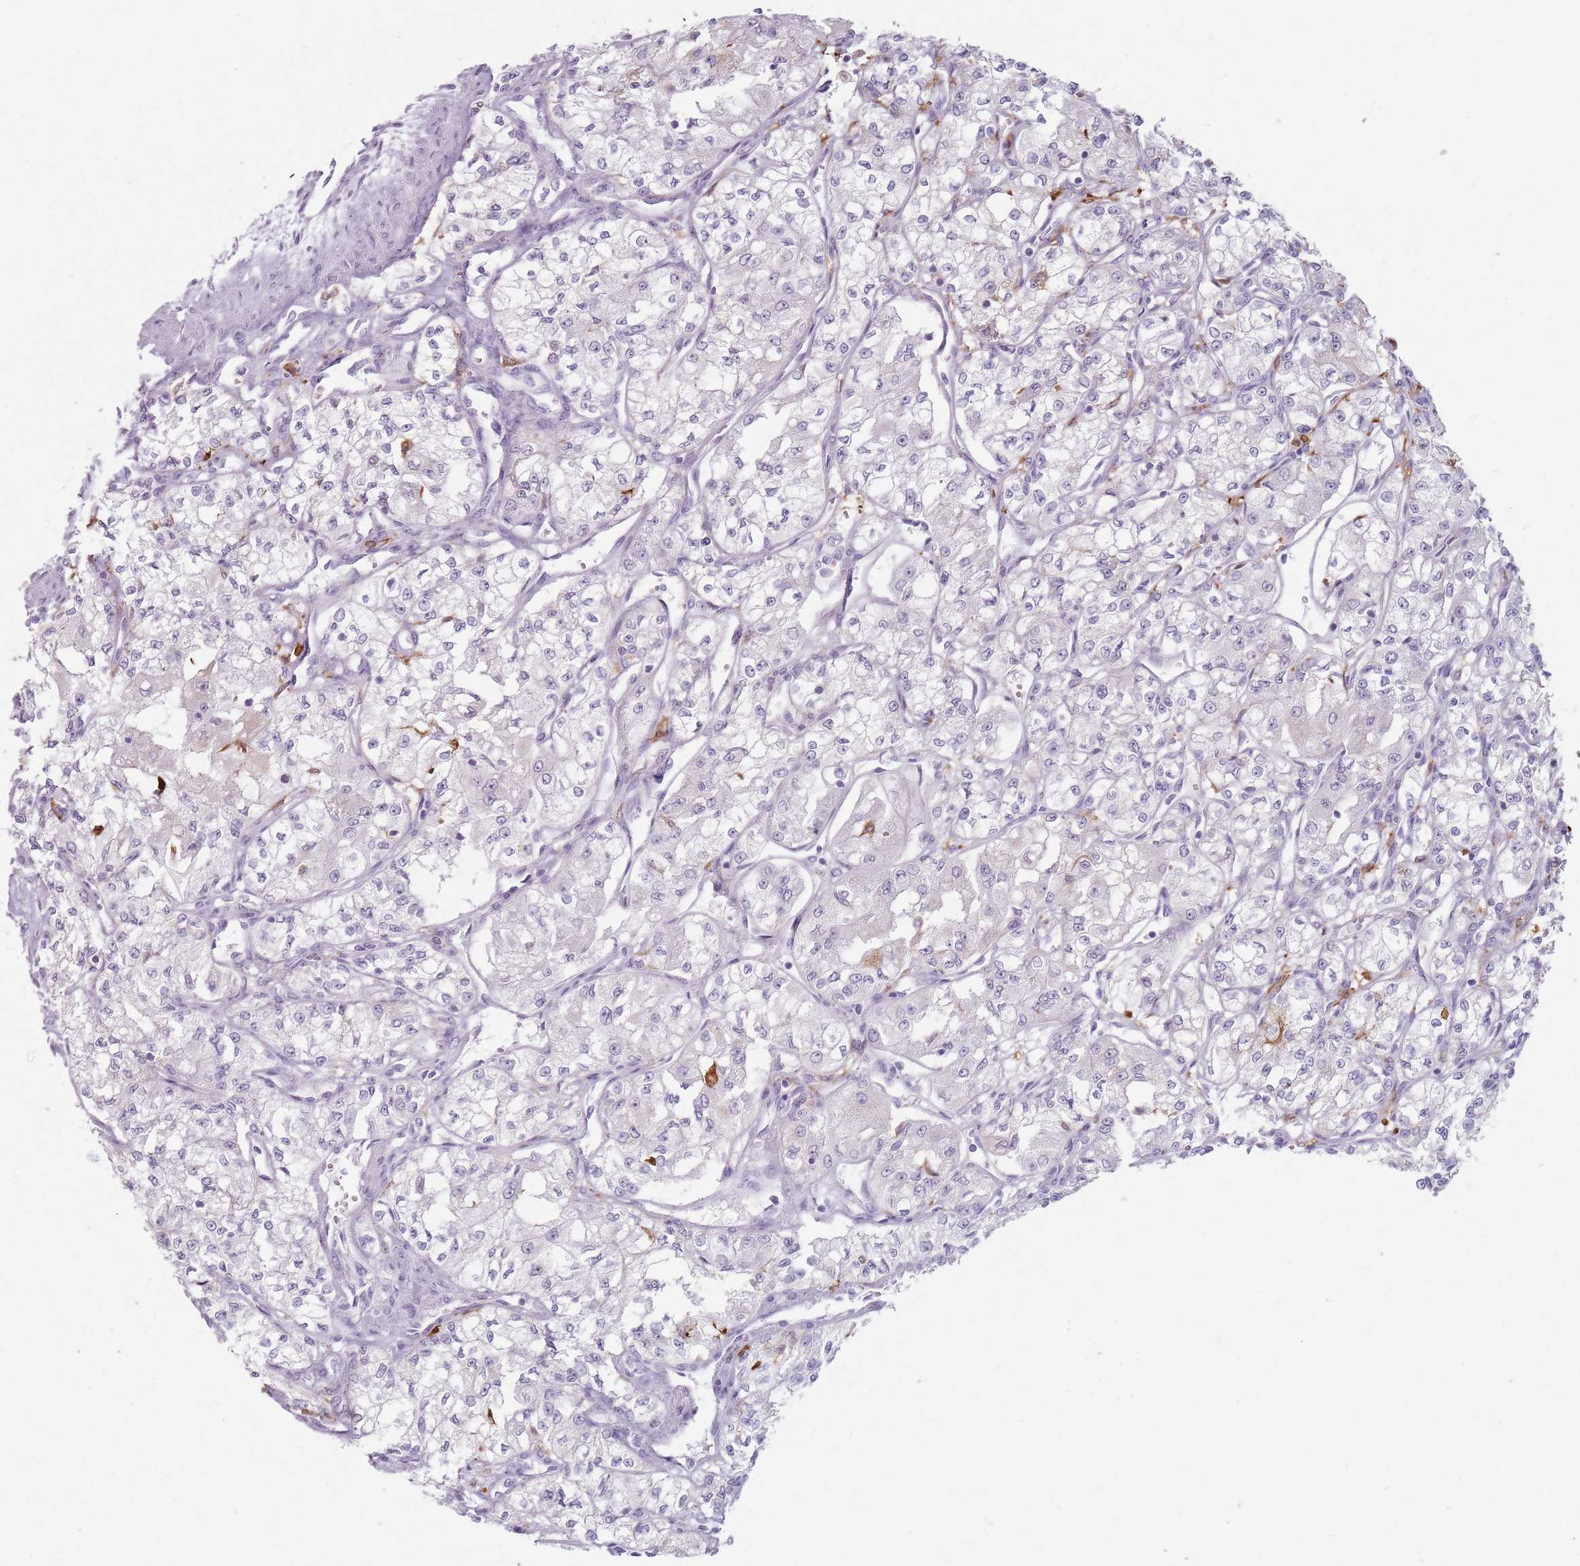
{"staining": {"intensity": "negative", "quantity": "none", "location": "none"}, "tissue": "renal cancer", "cell_type": "Tumor cells", "image_type": "cancer", "snomed": [{"axis": "morphology", "description": "Adenocarcinoma, NOS"}, {"axis": "topography", "description": "Kidney"}], "caption": "This is a histopathology image of immunohistochemistry staining of renal cancer (adenocarcinoma), which shows no staining in tumor cells.", "gene": "GDPGP1", "patient": {"sex": "male", "age": 59}}